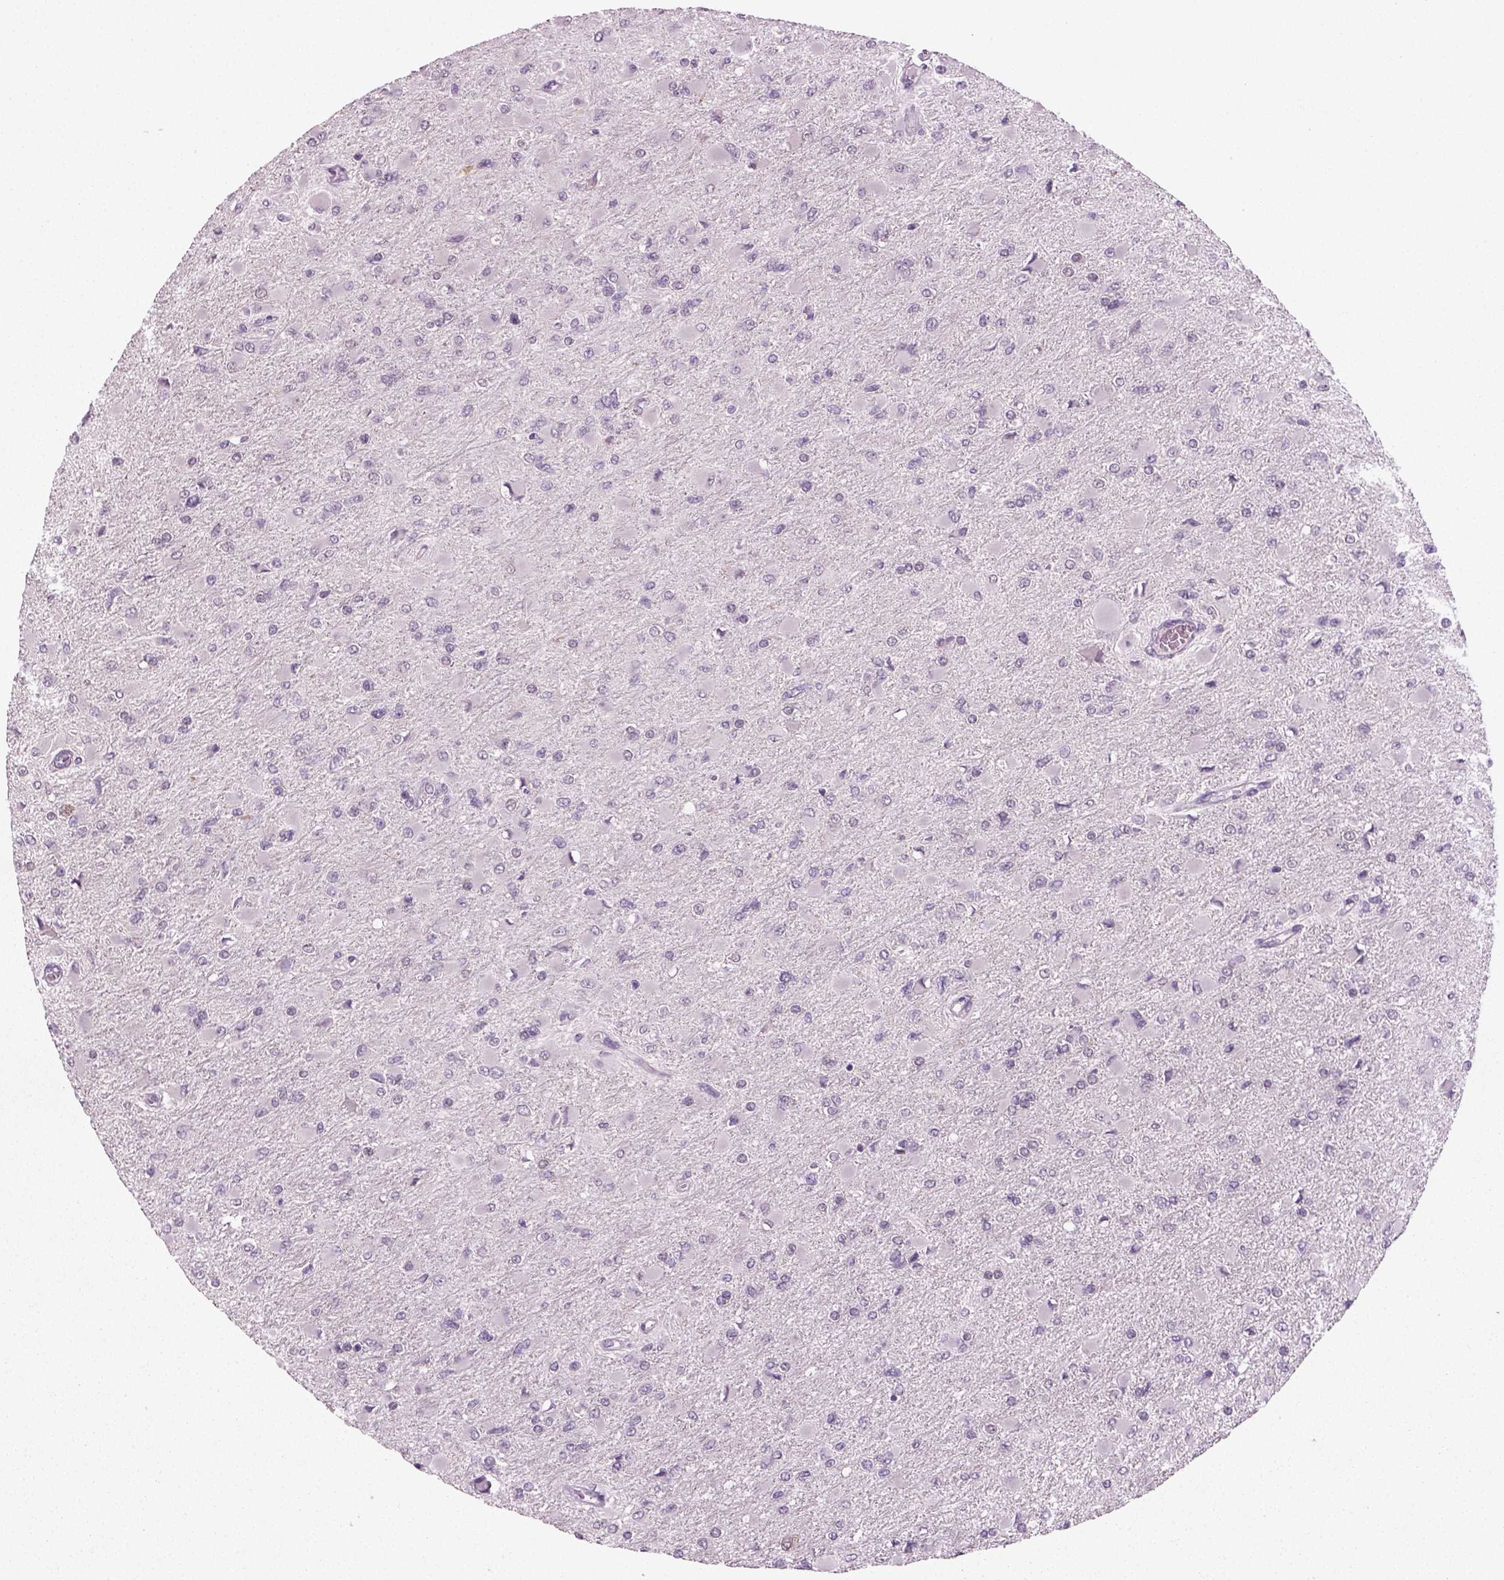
{"staining": {"intensity": "negative", "quantity": "none", "location": "none"}, "tissue": "glioma", "cell_type": "Tumor cells", "image_type": "cancer", "snomed": [{"axis": "morphology", "description": "Glioma, malignant, High grade"}, {"axis": "topography", "description": "Cerebral cortex"}], "caption": "This image is of malignant glioma (high-grade) stained with IHC to label a protein in brown with the nuclei are counter-stained blue. There is no staining in tumor cells. (Brightfield microscopy of DAB (3,3'-diaminobenzidine) IHC at high magnification).", "gene": "SYNGAP1", "patient": {"sex": "female", "age": 36}}